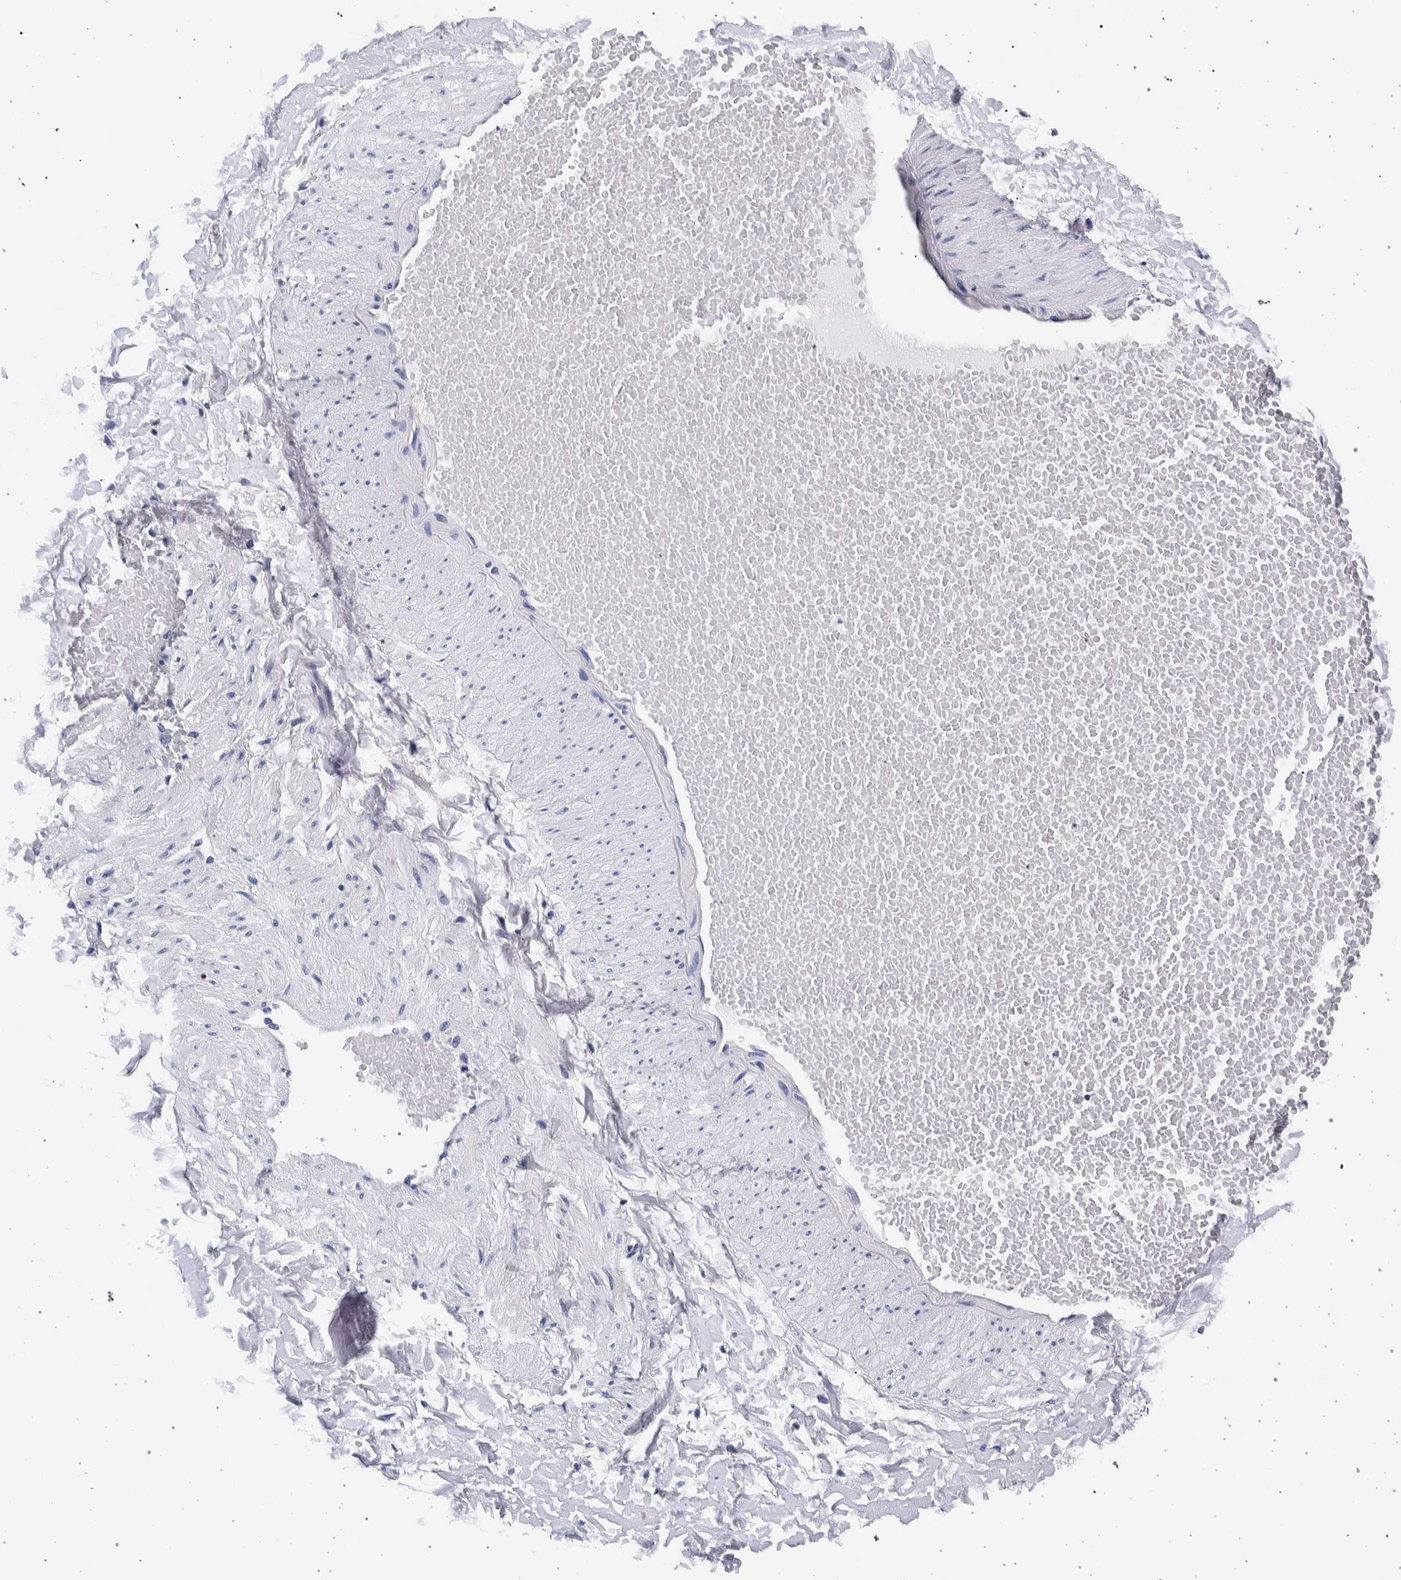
{"staining": {"intensity": "negative", "quantity": "none", "location": "none"}, "tissue": "adipose tissue", "cell_type": "Adipocytes", "image_type": "normal", "snomed": [{"axis": "morphology", "description": "Normal tissue, NOS"}, {"axis": "topography", "description": "Adipose tissue"}, {"axis": "topography", "description": "Vascular tissue"}, {"axis": "topography", "description": "Peripheral nerve tissue"}], "caption": "This is an immunohistochemistry (IHC) image of normal human adipose tissue. There is no expression in adipocytes.", "gene": "NIBAN2", "patient": {"sex": "male", "age": 25}}